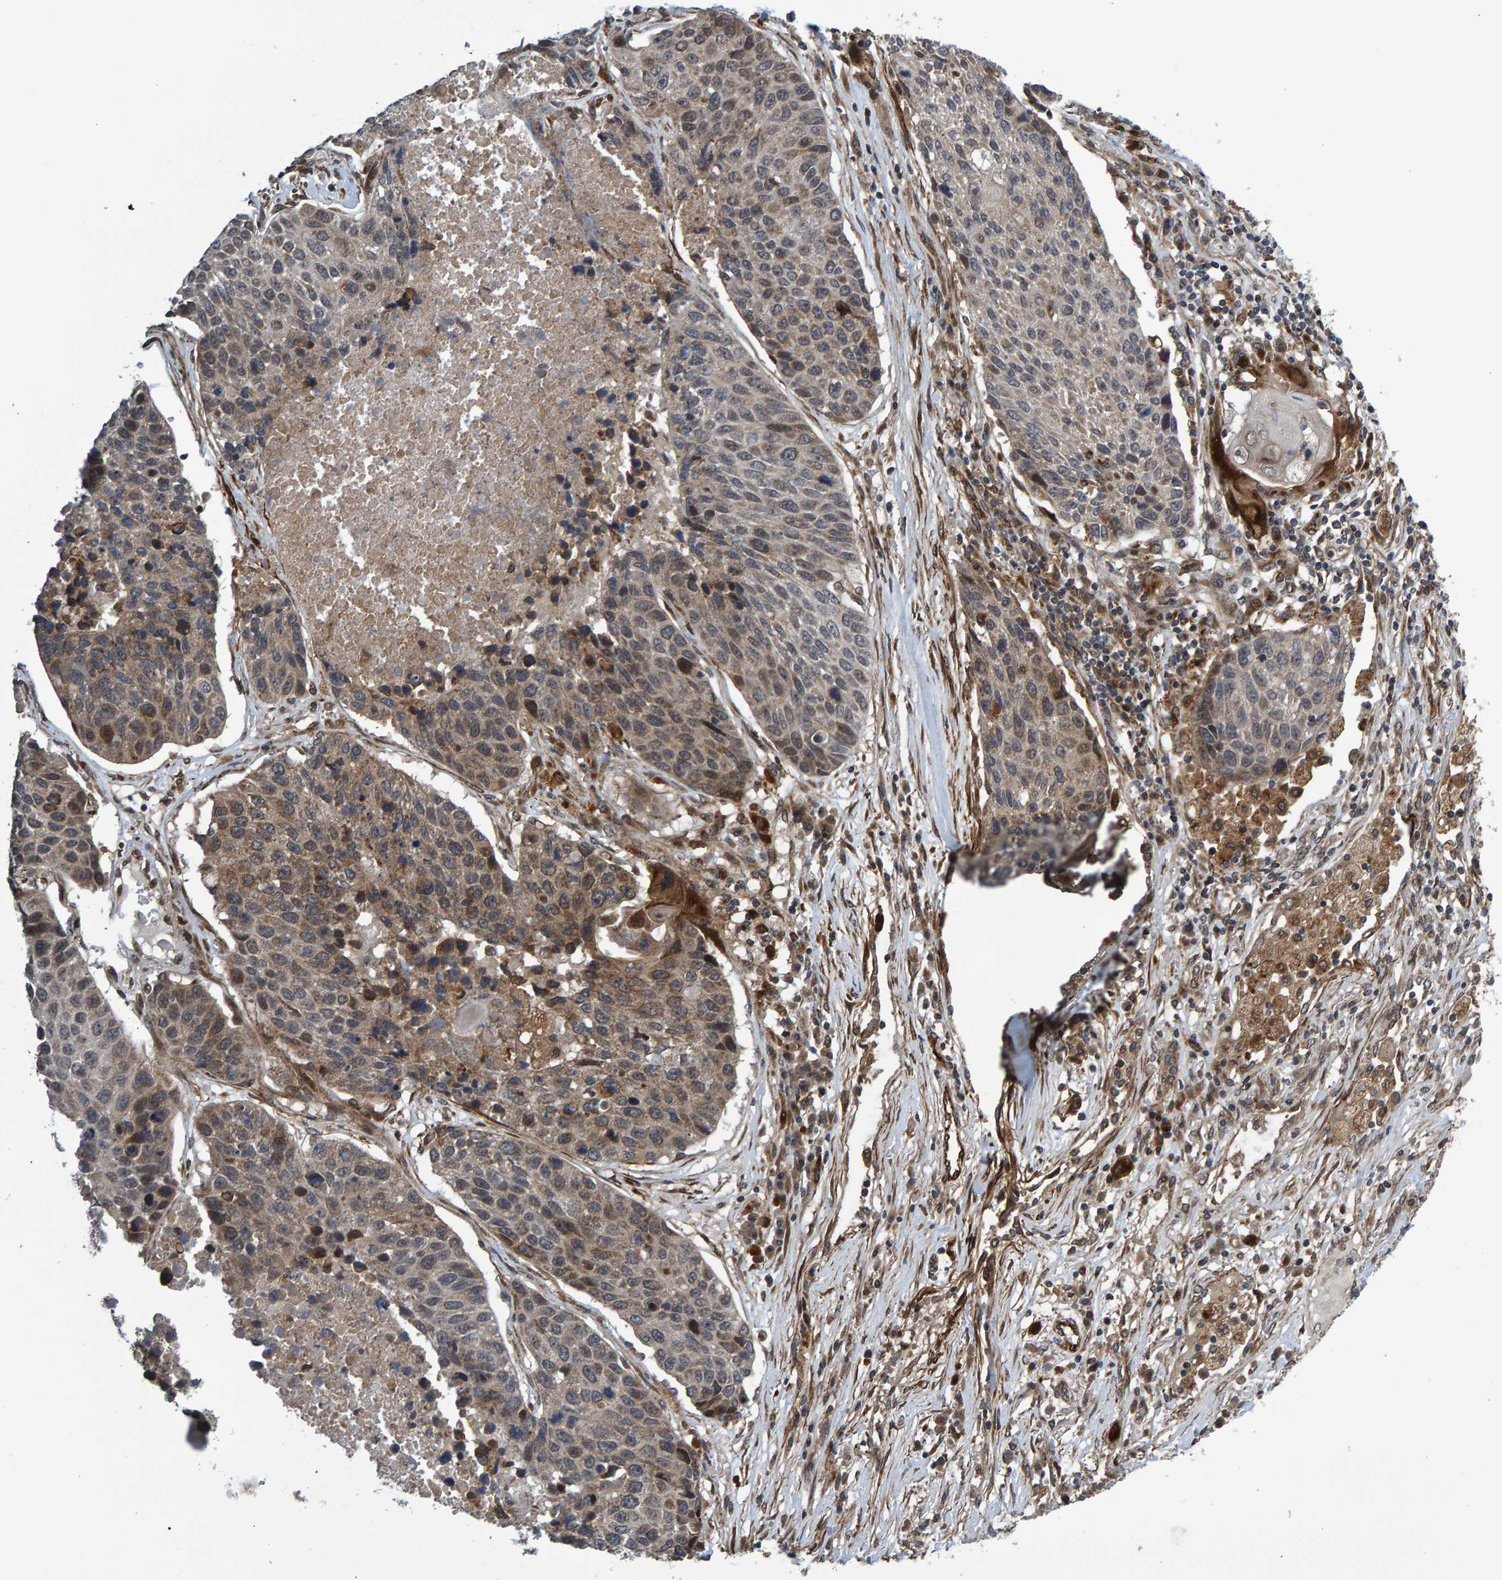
{"staining": {"intensity": "weak", "quantity": ">75%", "location": "cytoplasmic/membranous"}, "tissue": "lung cancer", "cell_type": "Tumor cells", "image_type": "cancer", "snomed": [{"axis": "morphology", "description": "Squamous cell carcinoma, NOS"}, {"axis": "topography", "description": "Lung"}], "caption": "An immunohistochemistry micrograph of tumor tissue is shown. Protein staining in brown highlights weak cytoplasmic/membranous positivity in lung cancer (squamous cell carcinoma) within tumor cells.", "gene": "ATP6V1H", "patient": {"sex": "male", "age": 61}}